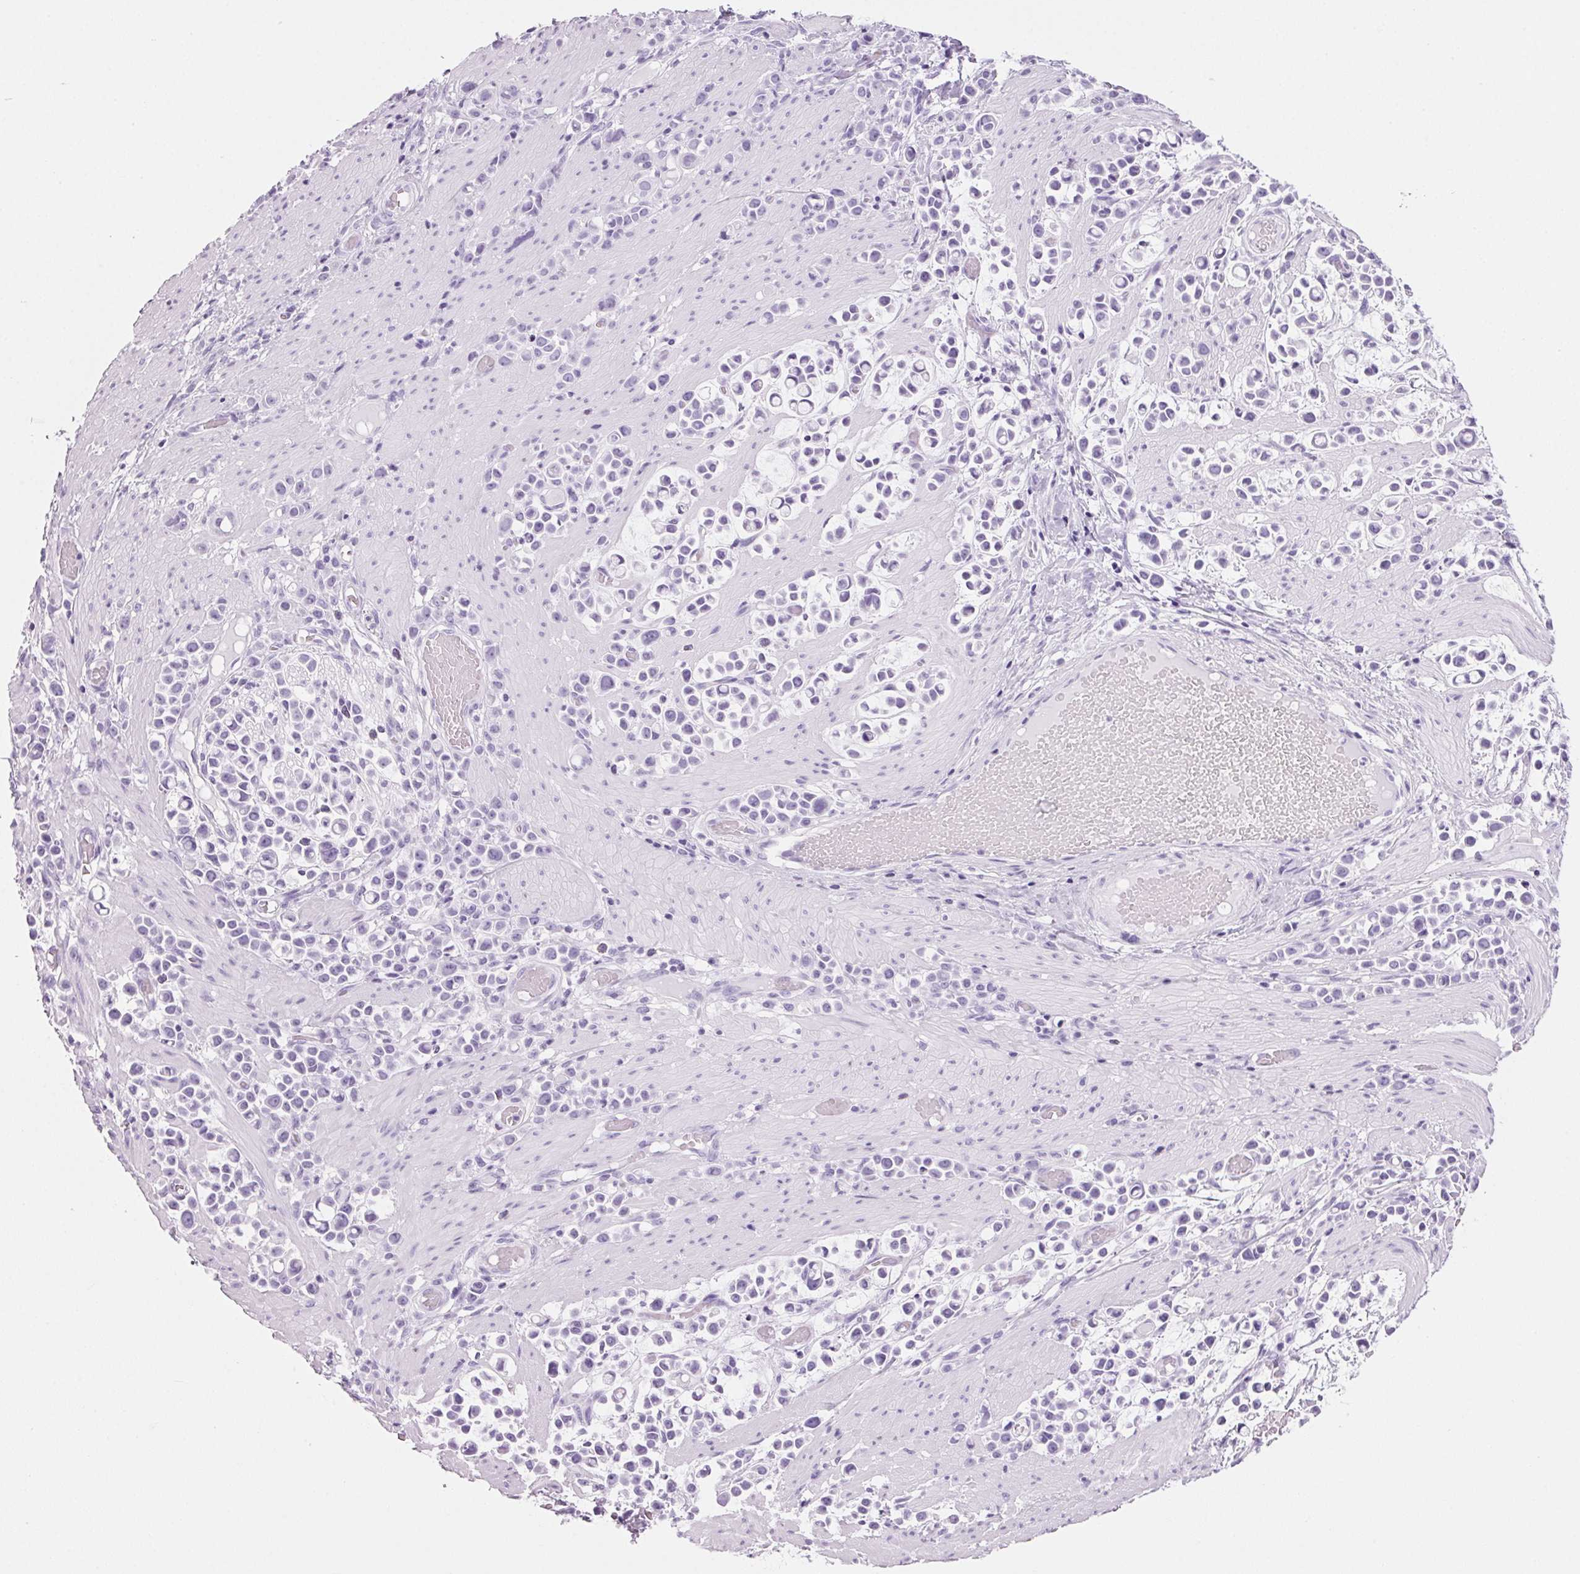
{"staining": {"intensity": "negative", "quantity": "none", "location": "none"}, "tissue": "stomach cancer", "cell_type": "Tumor cells", "image_type": "cancer", "snomed": [{"axis": "morphology", "description": "Adenocarcinoma, NOS"}, {"axis": "topography", "description": "Stomach"}], "caption": "DAB (3,3'-diaminobenzidine) immunohistochemical staining of human stomach cancer displays no significant expression in tumor cells.", "gene": "PPP1R1A", "patient": {"sex": "male", "age": 82}}